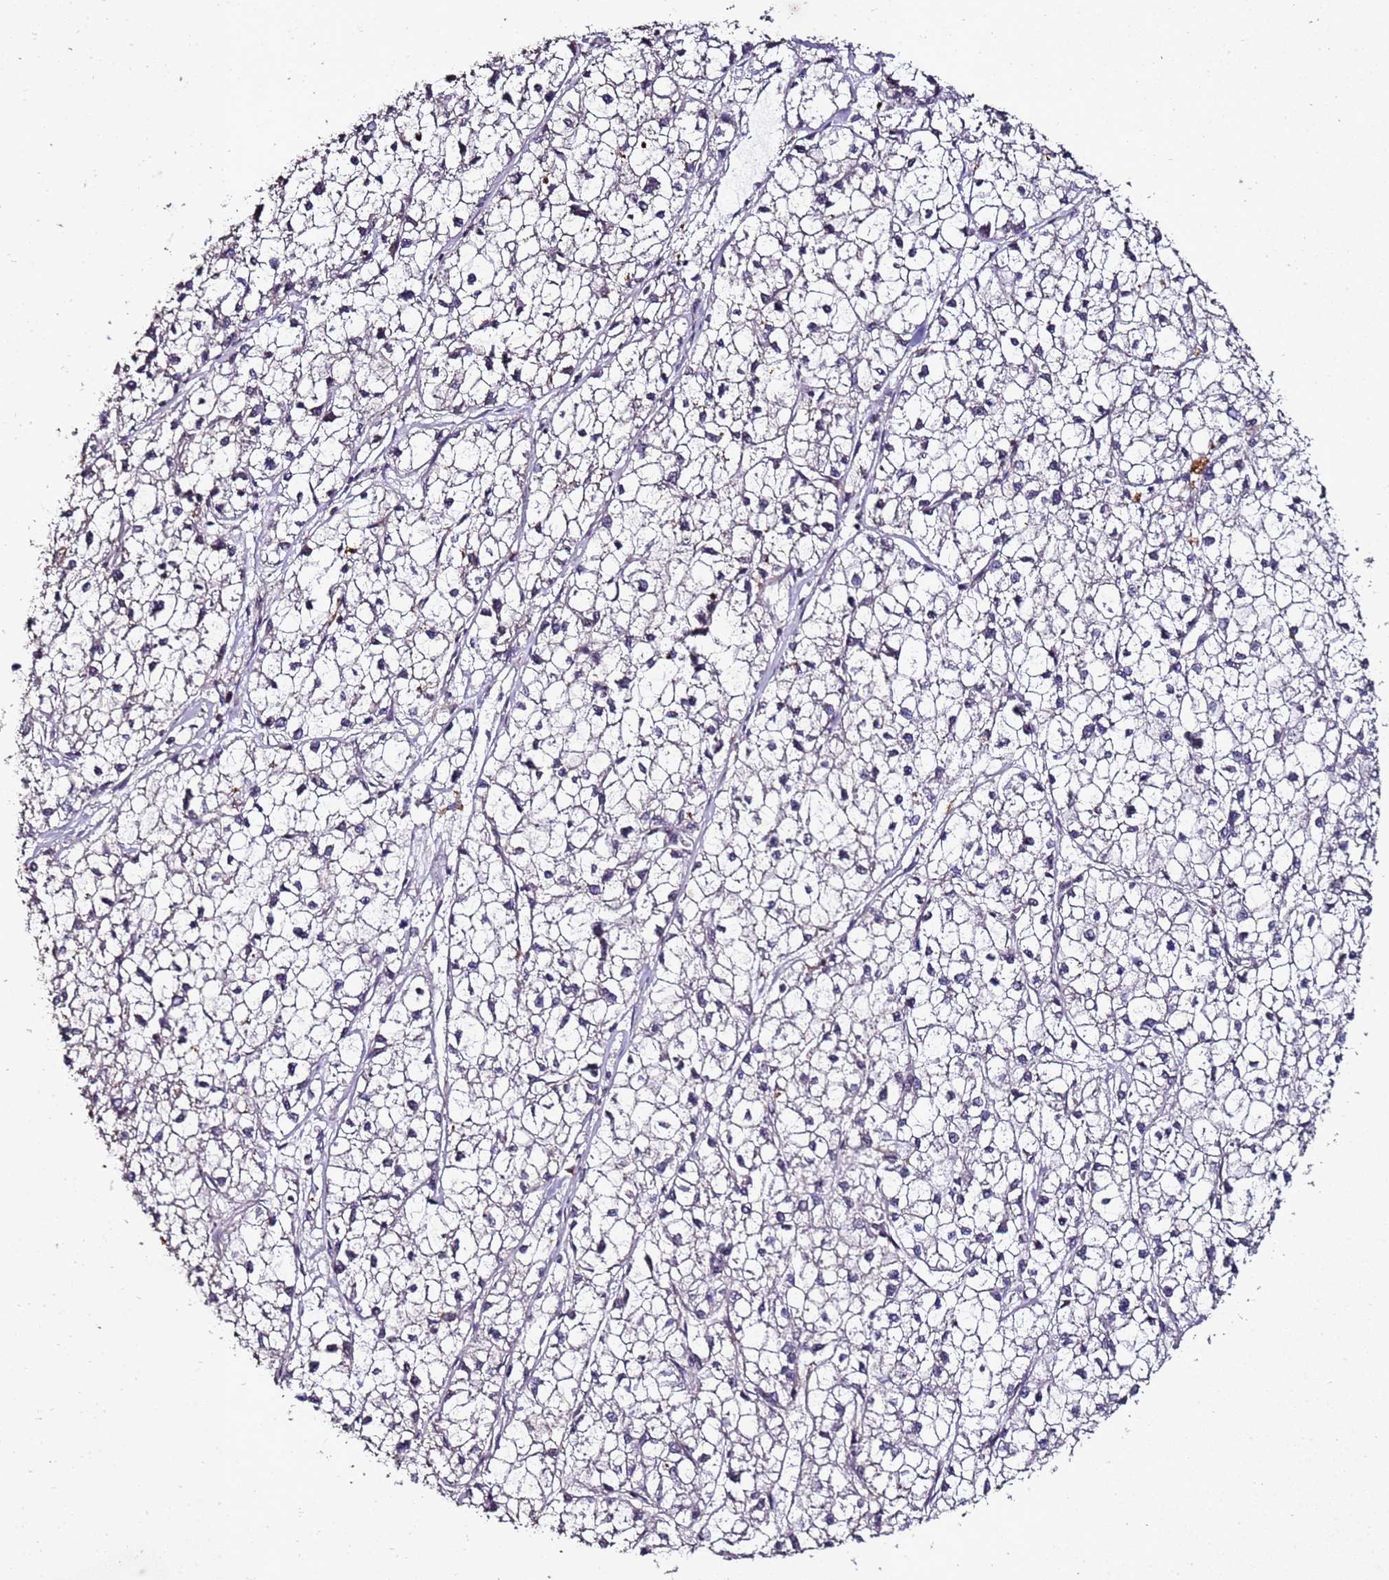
{"staining": {"intensity": "negative", "quantity": "none", "location": "none"}, "tissue": "liver cancer", "cell_type": "Tumor cells", "image_type": "cancer", "snomed": [{"axis": "morphology", "description": "Carcinoma, Hepatocellular, NOS"}, {"axis": "topography", "description": "Liver"}], "caption": "Tumor cells are negative for brown protein staining in hepatocellular carcinoma (liver). The staining was performed using DAB to visualize the protein expression in brown, while the nuclei were stained in blue with hematoxylin (Magnification: 20x).", "gene": "ANKRD17", "patient": {"sex": "female", "age": 43}}